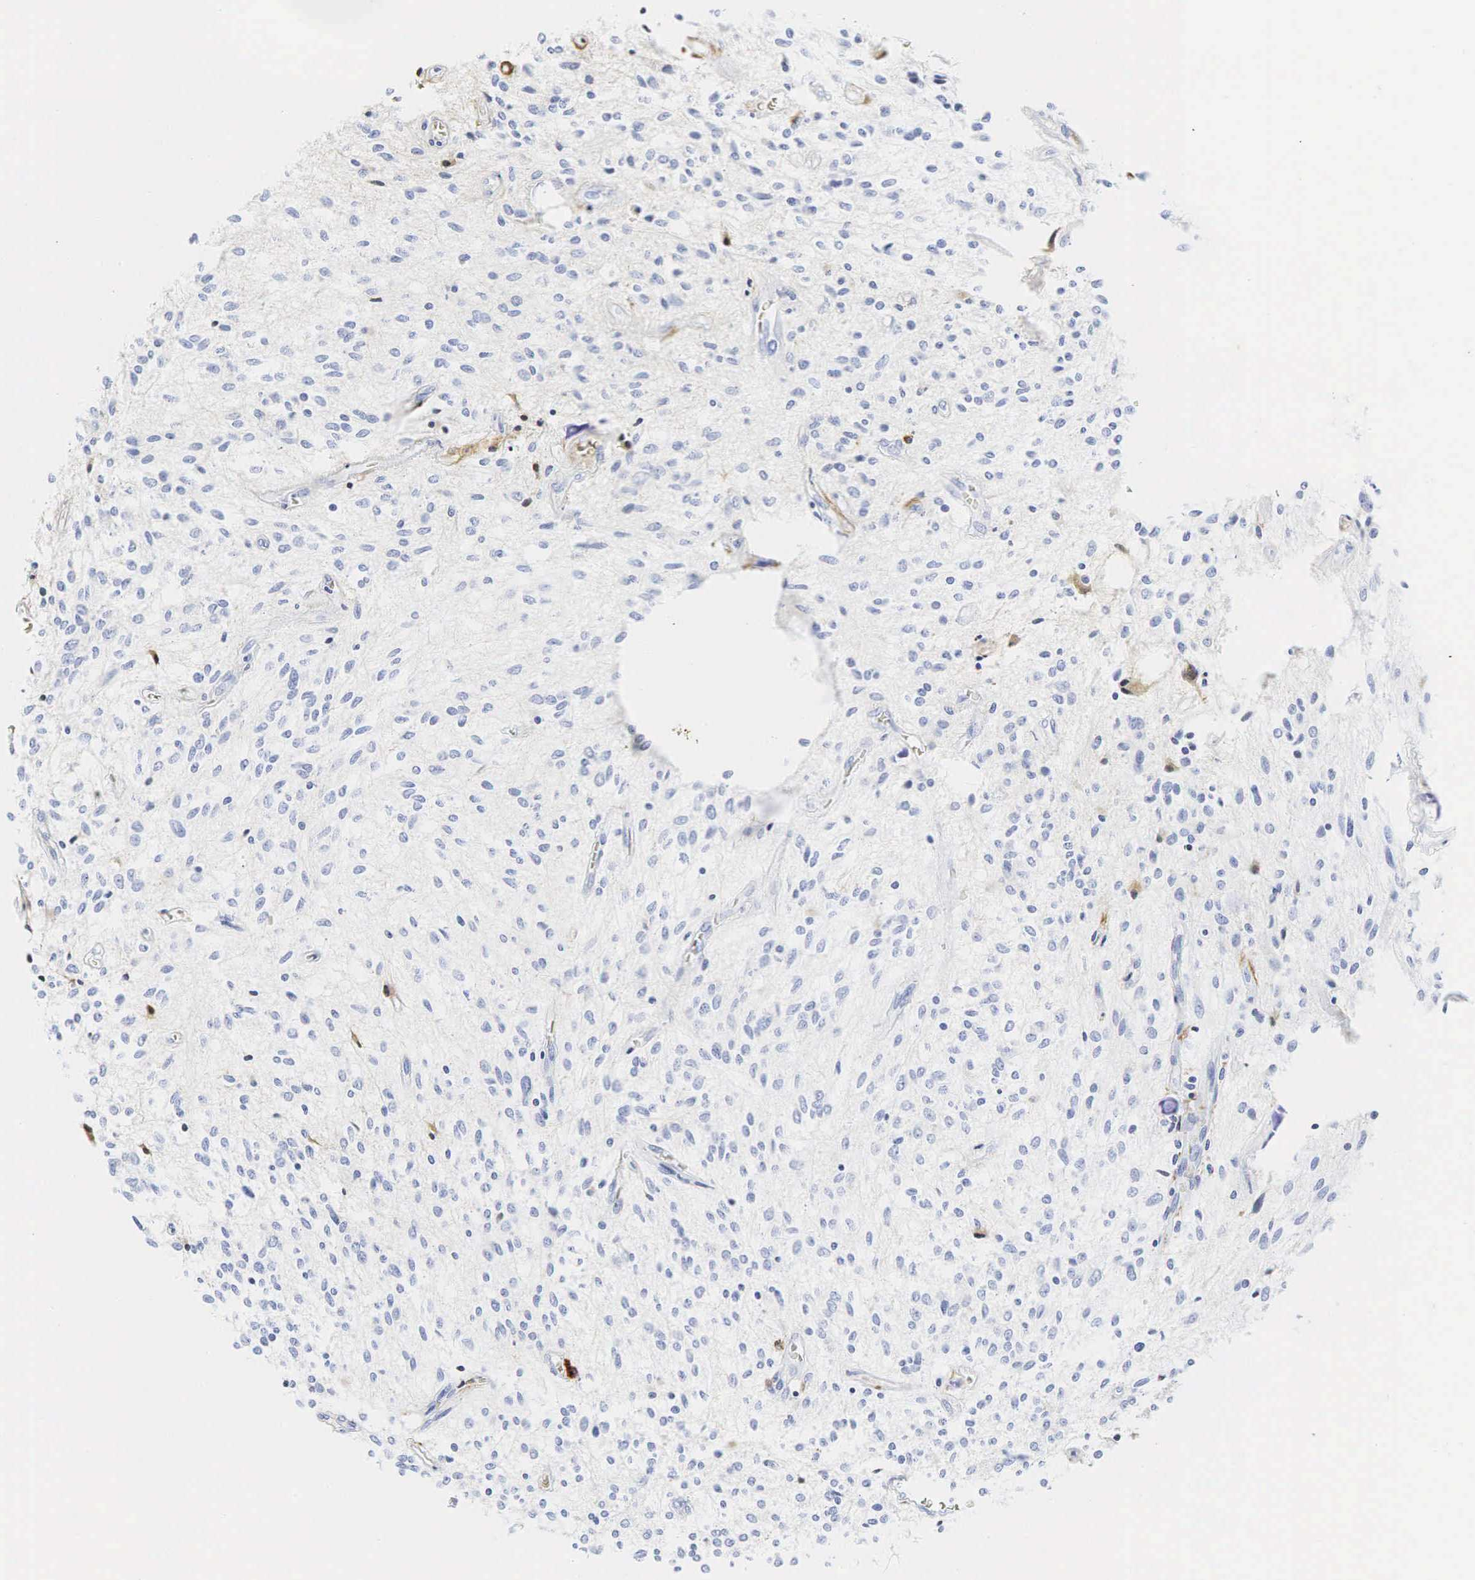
{"staining": {"intensity": "negative", "quantity": "none", "location": "none"}, "tissue": "glioma", "cell_type": "Tumor cells", "image_type": "cancer", "snomed": [{"axis": "morphology", "description": "Glioma, malignant, Low grade"}, {"axis": "topography", "description": "Brain"}], "caption": "Micrograph shows no protein positivity in tumor cells of low-grade glioma (malignant) tissue. The staining is performed using DAB brown chromogen with nuclei counter-stained in using hematoxylin.", "gene": "LYZ", "patient": {"sex": "female", "age": 15}}